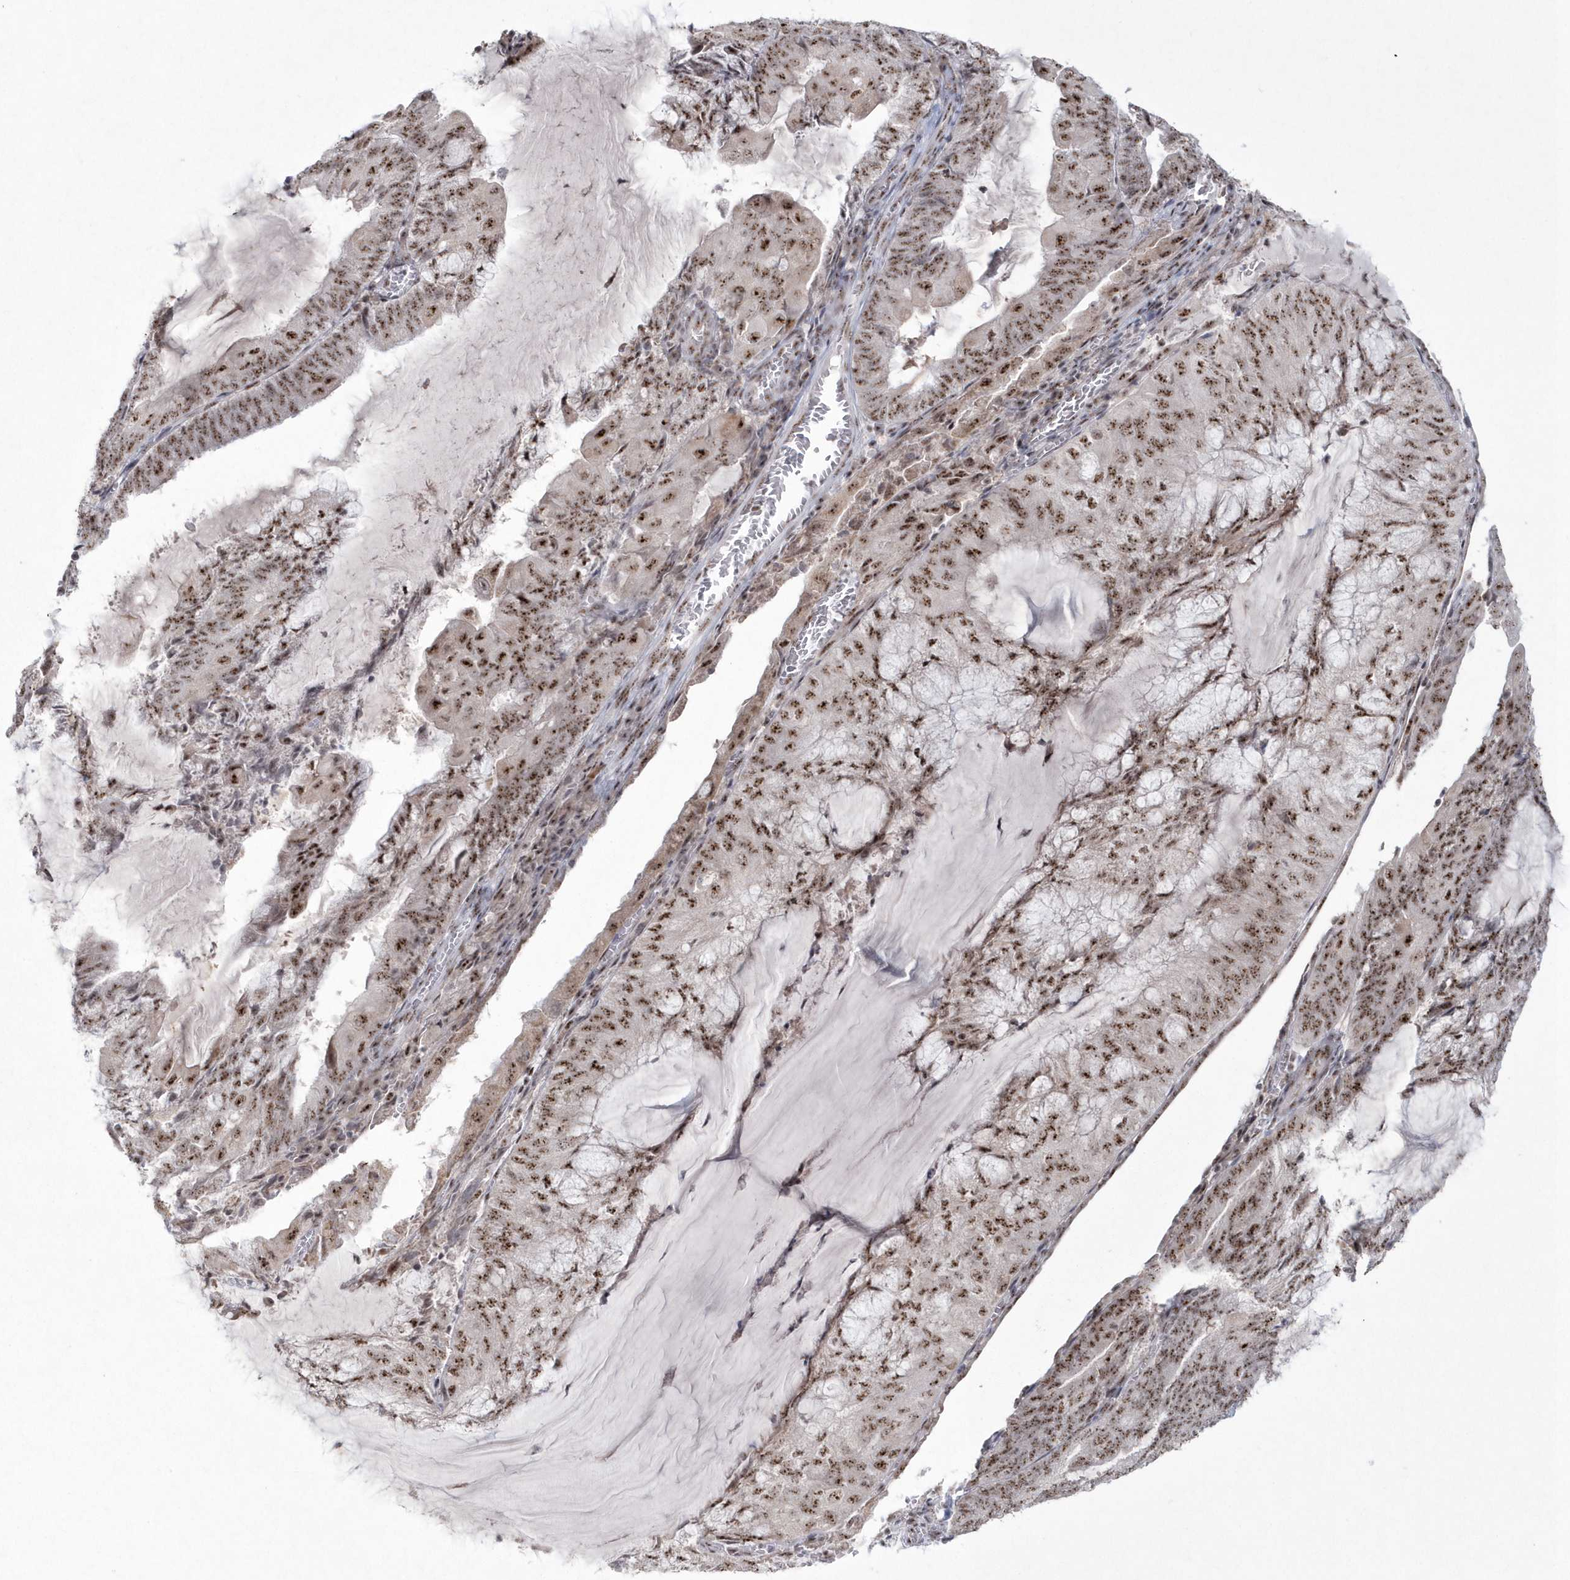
{"staining": {"intensity": "strong", "quantity": ">75%", "location": "nuclear"}, "tissue": "endometrial cancer", "cell_type": "Tumor cells", "image_type": "cancer", "snomed": [{"axis": "morphology", "description": "Adenocarcinoma, NOS"}, {"axis": "topography", "description": "Endometrium"}], "caption": "Adenocarcinoma (endometrial) tissue demonstrates strong nuclear positivity in about >75% of tumor cells, visualized by immunohistochemistry.", "gene": "KDM6B", "patient": {"sex": "female", "age": 81}}